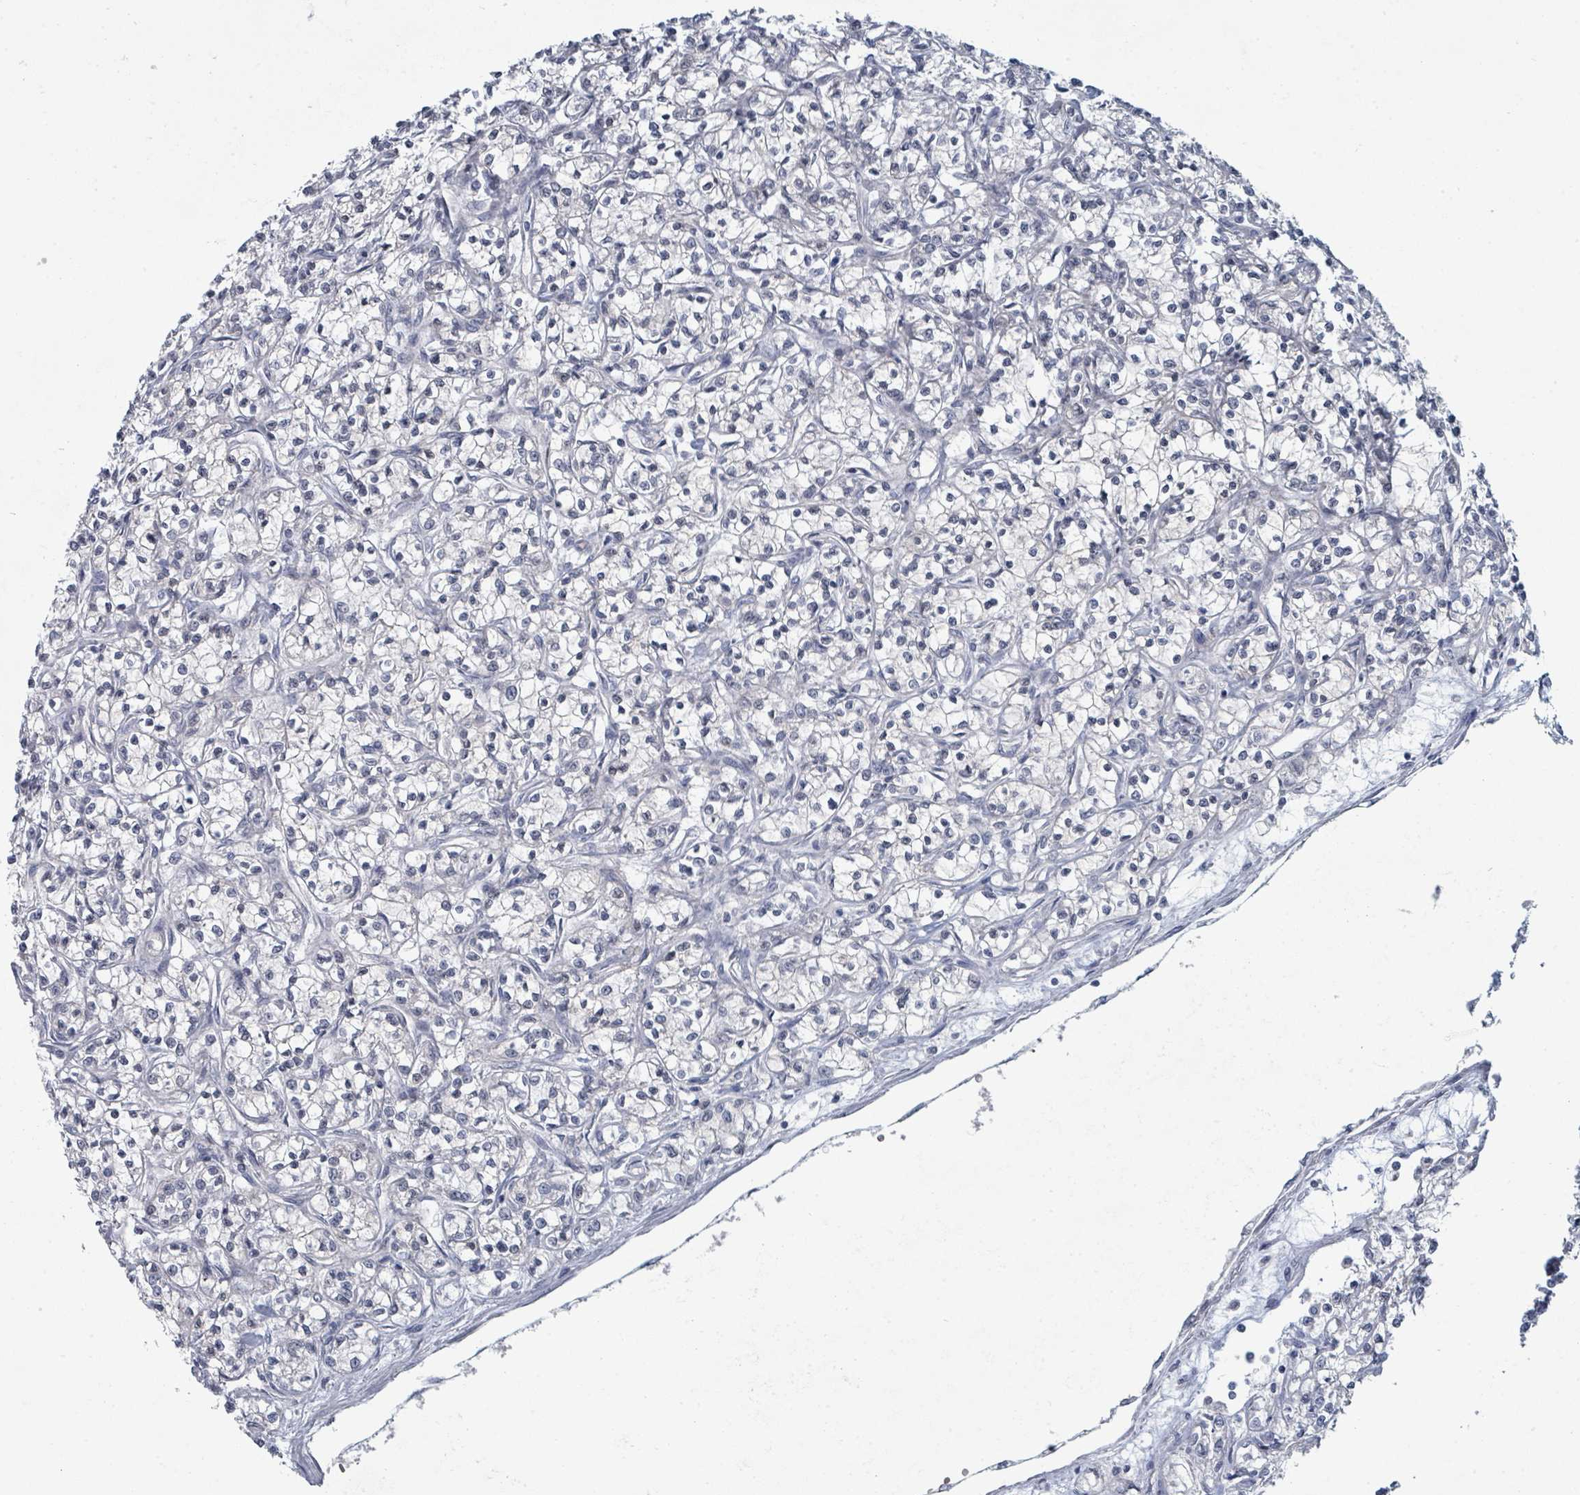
{"staining": {"intensity": "negative", "quantity": "none", "location": "none"}, "tissue": "renal cancer", "cell_type": "Tumor cells", "image_type": "cancer", "snomed": [{"axis": "morphology", "description": "Adenocarcinoma, NOS"}, {"axis": "topography", "description": "Kidney"}], "caption": "IHC image of neoplastic tissue: human adenocarcinoma (renal) stained with DAB (3,3'-diaminobenzidine) shows no significant protein staining in tumor cells.", "gene": "SLC25A45", "patient": {"sex": "female", "age": 59}}